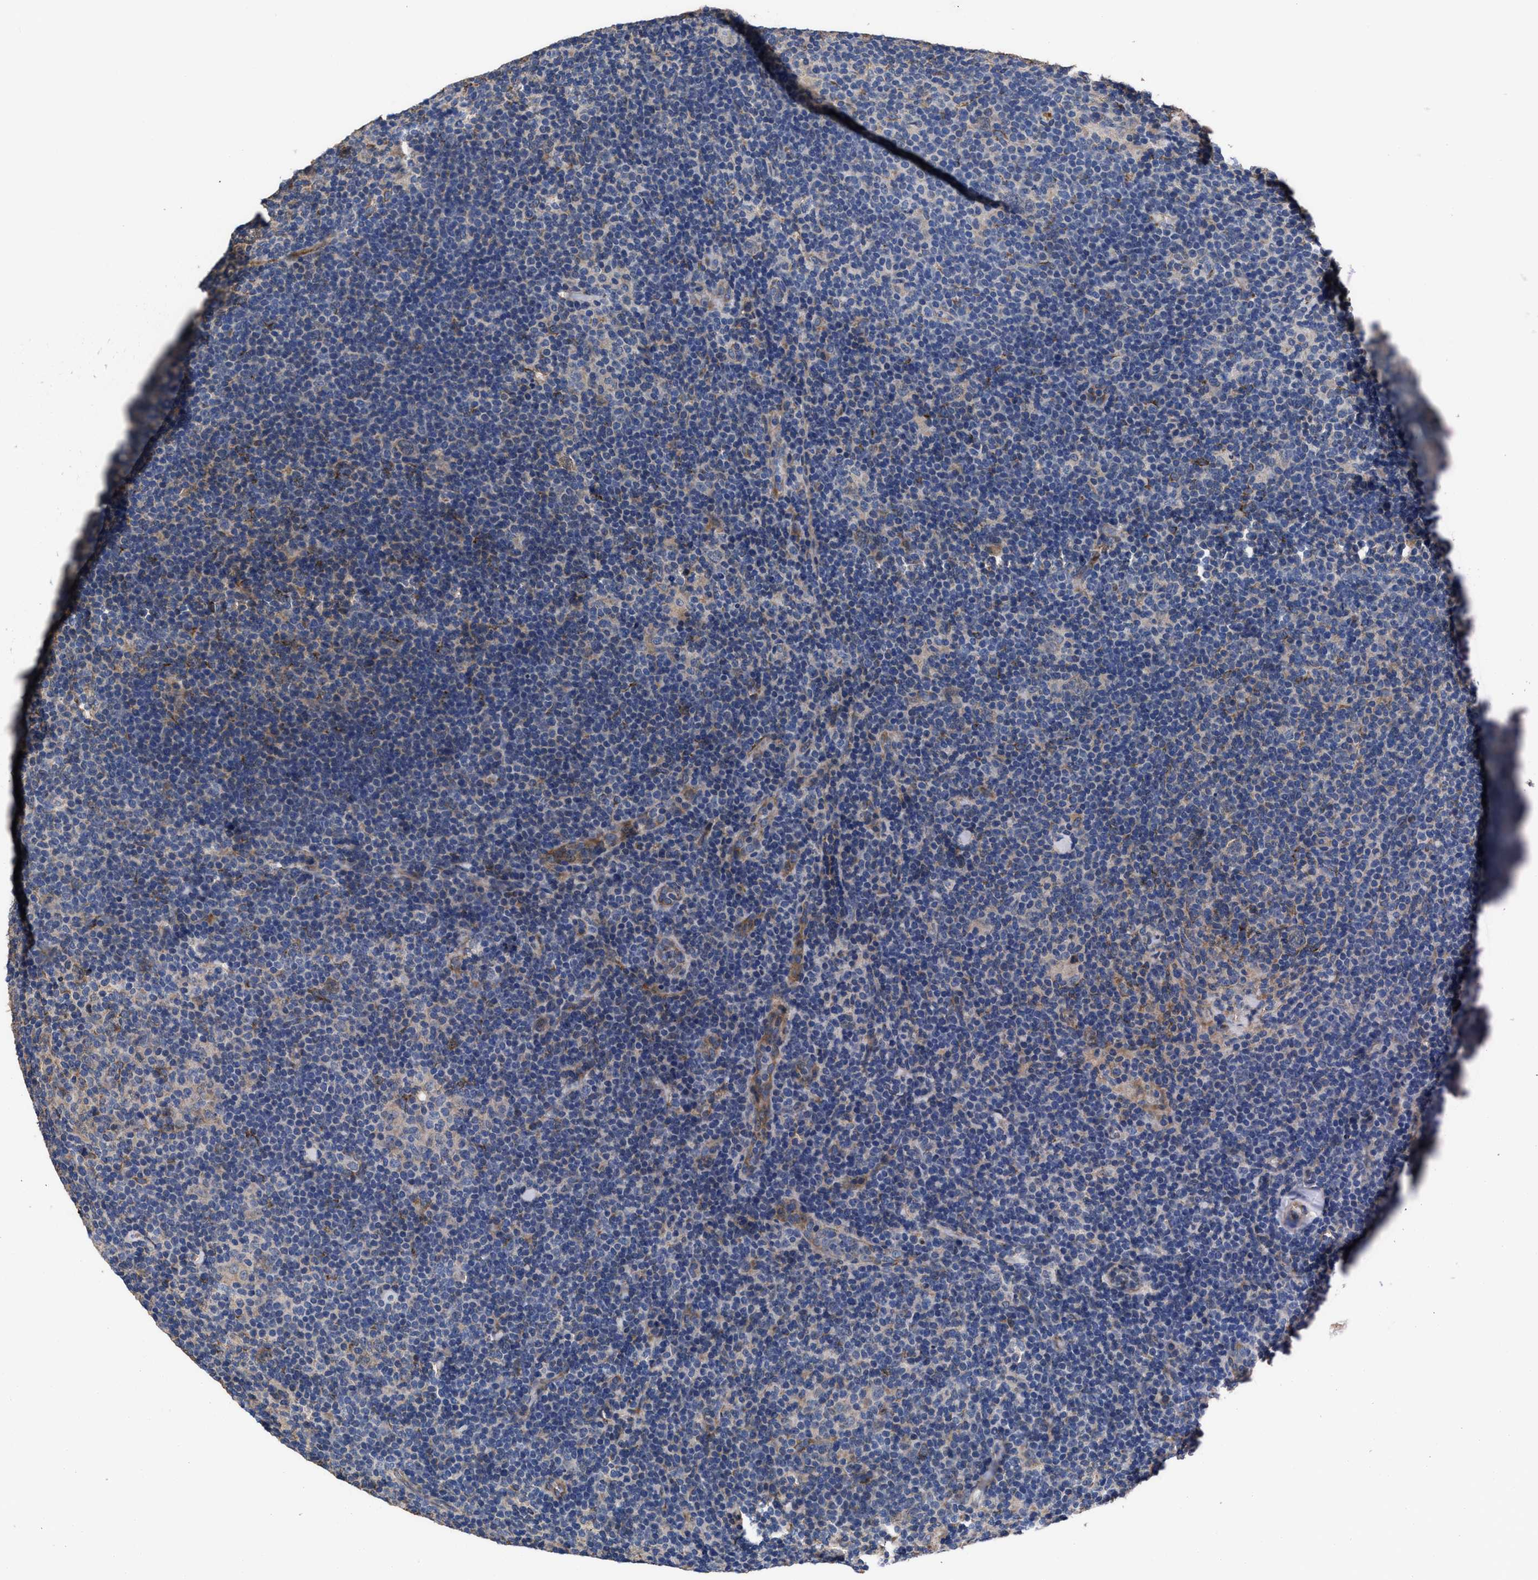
{"staining": {"intensity": "weak", "quantity": "<25%", "location": "cytoplasmic/membranous"}, "tissue": "lymphoma", "cell_type": "Tumor cells", "image_type": "cancer", "snomed": [{"axis": "morphology", "description": "Hodgkin's disease, NOS"}, {"axis": "topography", "description": "Lymph node"}], "caption": "High magnification brightfield microscopy of Hodgkin's disease stained with DAB (brown) and counterstained with hematoxylin (blue): tumor cells show no significant staining.", "gene": "IDNK", "patient": {"sex": "female", "age": 57}}